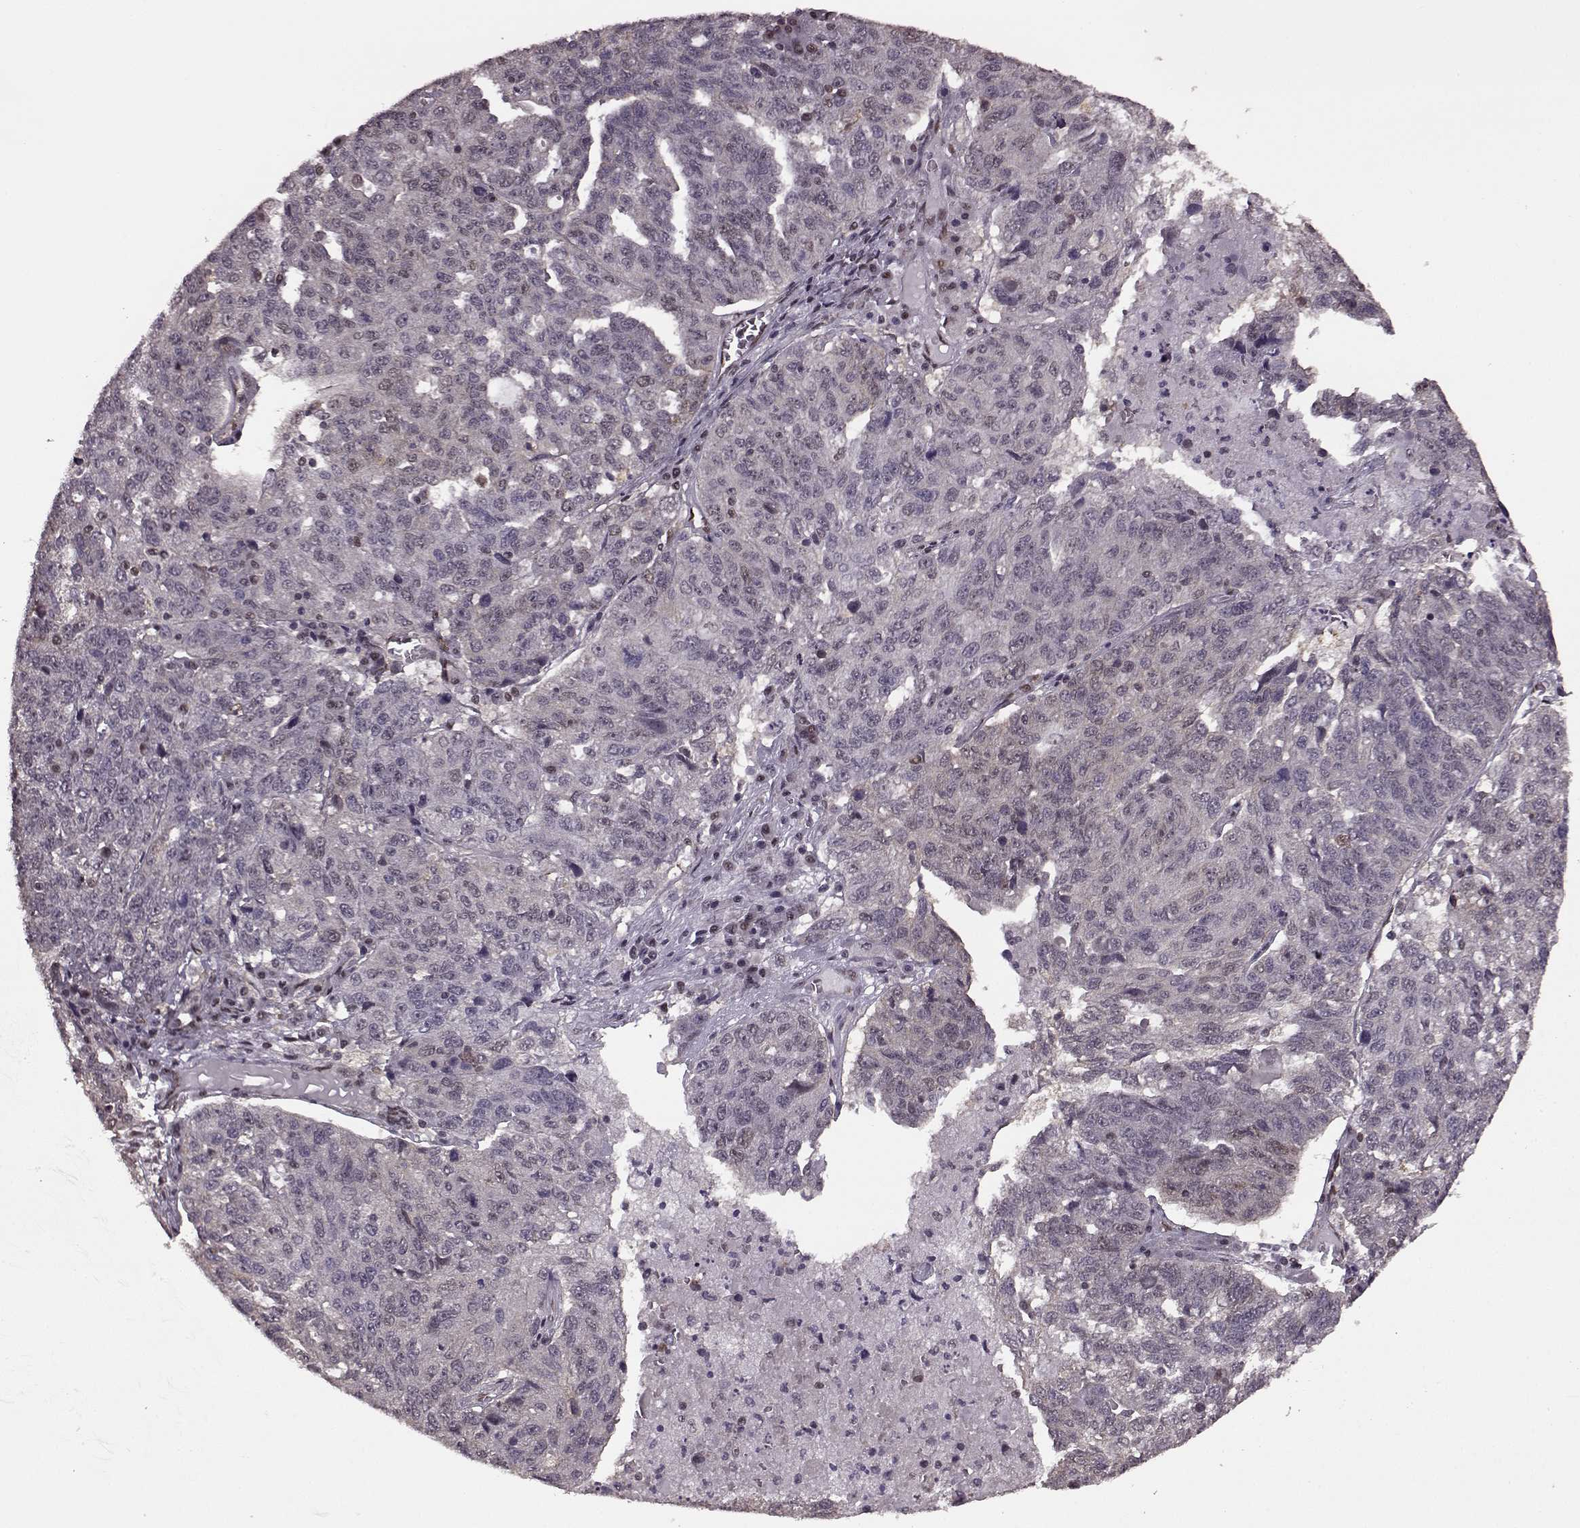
{"staining": {"intensity": "negative", "quantity": "none", "location": "none"}, "tissue": "ovarian cancer", "cell_type": "Tumor cells", "image_type": "cancer", "snomed": [{"axis": "morphology", "description": "Cystadenocarcinoma, serous, NOS"}, {"axis": "topography", "description": "Ovary"}], "caption": "A histopathology image of human ovarian cancer (serous cystadenocarcinoma) is negative for staining in tumor cells. The staining was performed using DAB (3,3'-diaminobenzidine) to visualize the protein expression in brown, while the nuclei were stained in blue with hematoxylin (Magnification: 20x).", "gene": "FTO", "patient": {"sex": "female", "age": 71}}